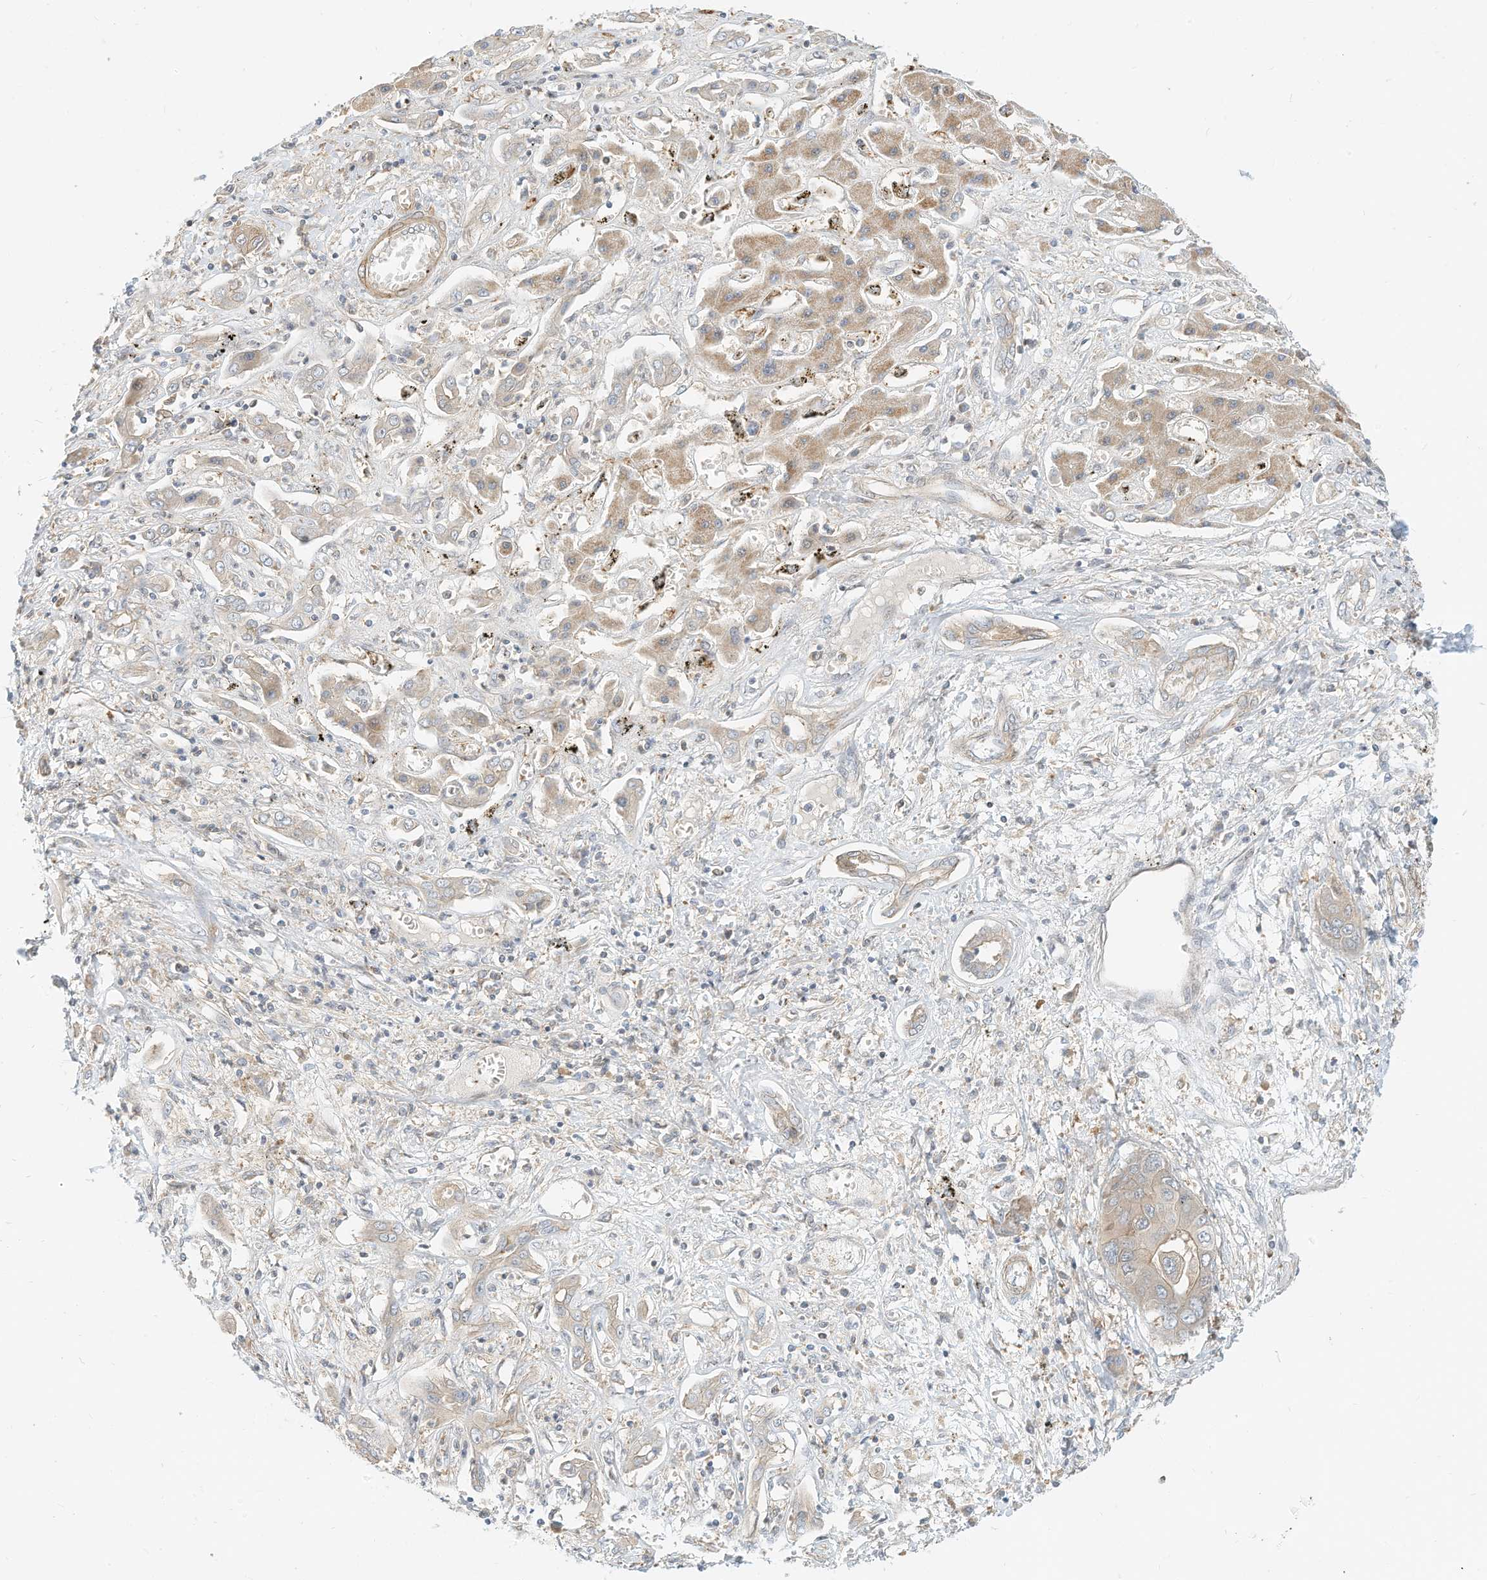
{"staining": {"intensity": "weak", "quantity": "<25%", "location": "cytoplasmic/membranous"}, "tissue": "liver cancer", "cell_type": "Tumor cells", "image_type": "cancer", "snomed": [{"axis": "morphology", "description": "Cholangiocarcinoma"}, {"axis": "topography", "description": "Liver"}], "caption": "Human cholangiocarcinoma (liver) stained for a protein using immunohistochemistry shows no expression in tumor cells.", "gene": "OFD1", "patient": {"sex": "male", "age": 67}}